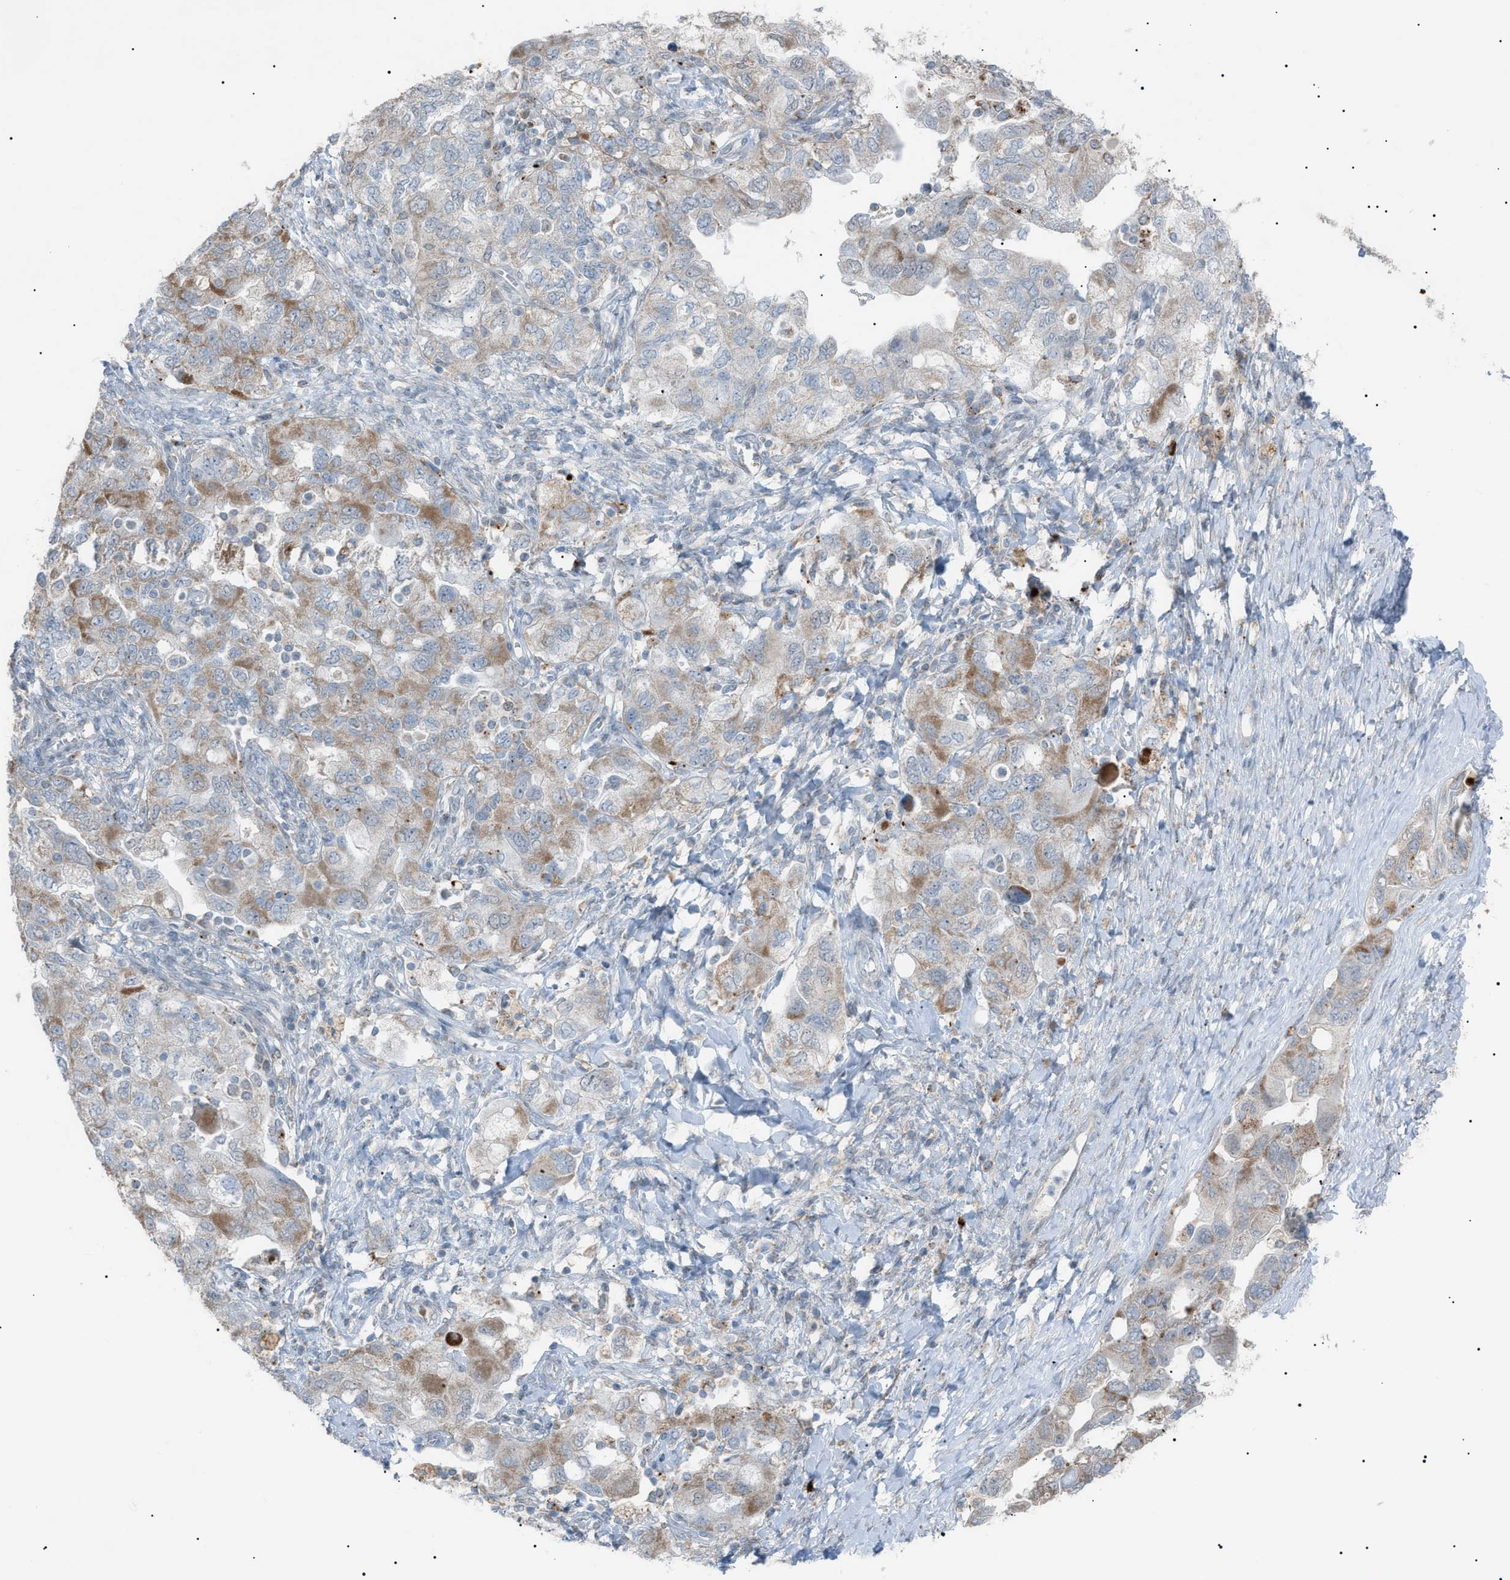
{"staining": {"intensity": "moderate", "quantity": "25%-75%", "location": "cytoplasmic/membranous"}, "tissue": "ovarian cancer", "cell_type": "Tumor cells", "image_type": "cancer", "snomed": [{"axis": "morphology", "description": "Carcinoma, NOS"}, {"axis": "morphology", "description": "Cystadenocarcinoma, serous, NOS"}, {"axis": "topography", "description": "Ovary"}], "caption": "Immunohistochemical staining of carcinoma (ovarian) shows moderate cytoplasmic/membranous protein expression in approximately 25%-75% of tumor cells. (Brightfield microscopy of DAB IHC at high magnification).", "gene": "ZNF516", "patient": {"sex": "female", "age": 69}}